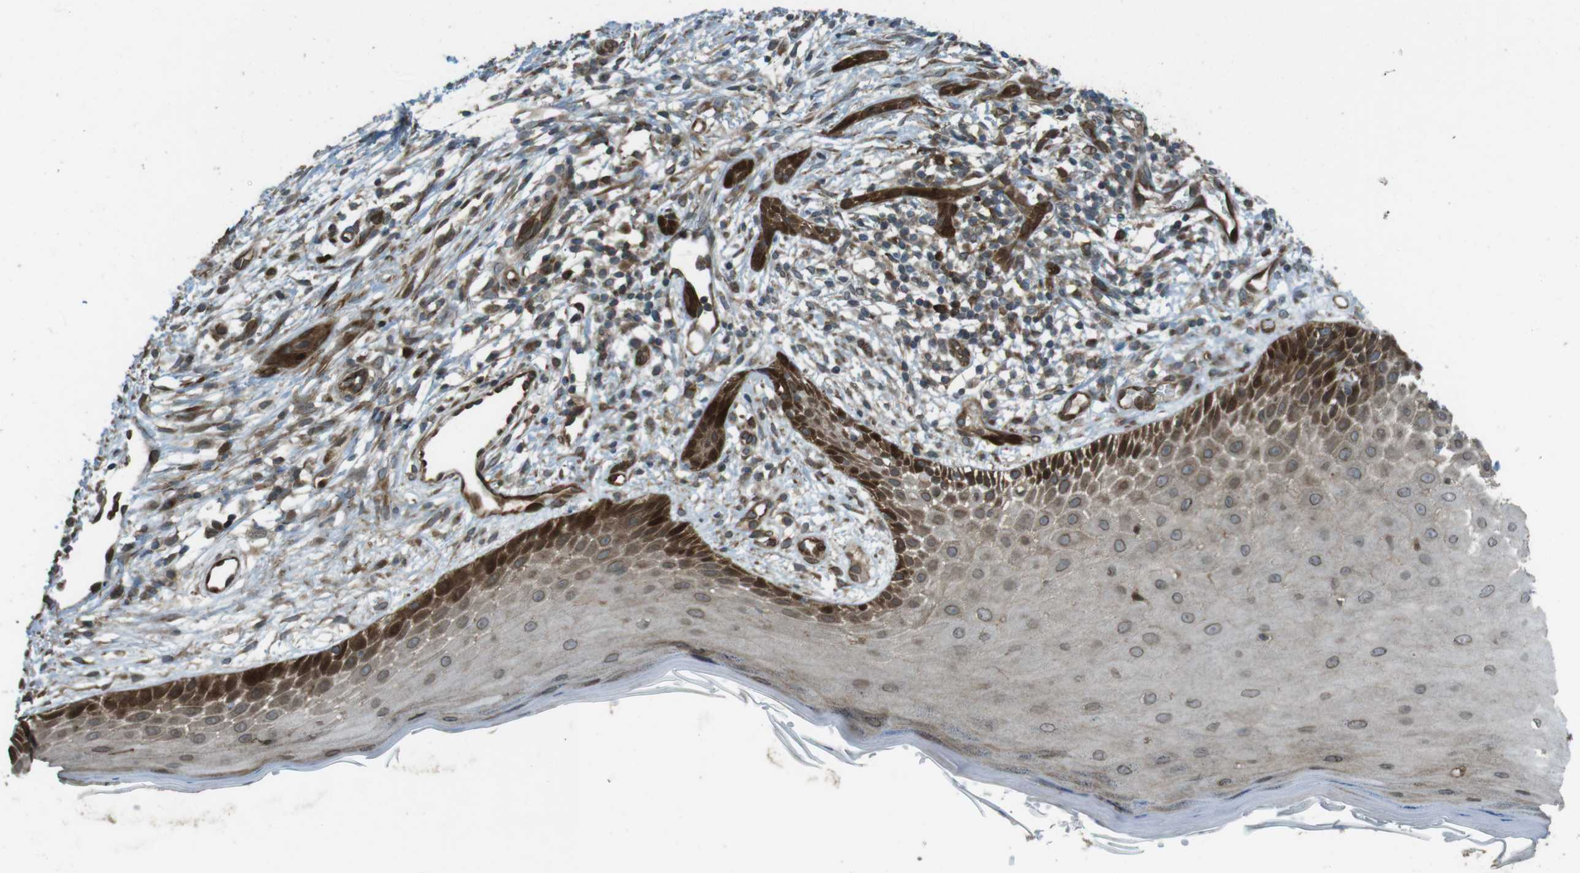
{"staining": {"intensity": "moderate", "quantity": ">75%", "location": "cytoplasmic/membranous"}, "tissue": "skin cancer", "cell_type": "Tumor cells", "image_type": "cancer", "snomed": [{"axis": "morphology", "description": "Basal cell carcinoma"}, {"axis": "topography", "description": "Skin"}], "caption": "Protein staining of basal cell carcinoma (skin) tissue exhibits moderate cytoplasmic/membranous expression in approximately >75% of tumor cells.", "gene": "ZNF330", "patient": {"sex": "female", "age": 59}}